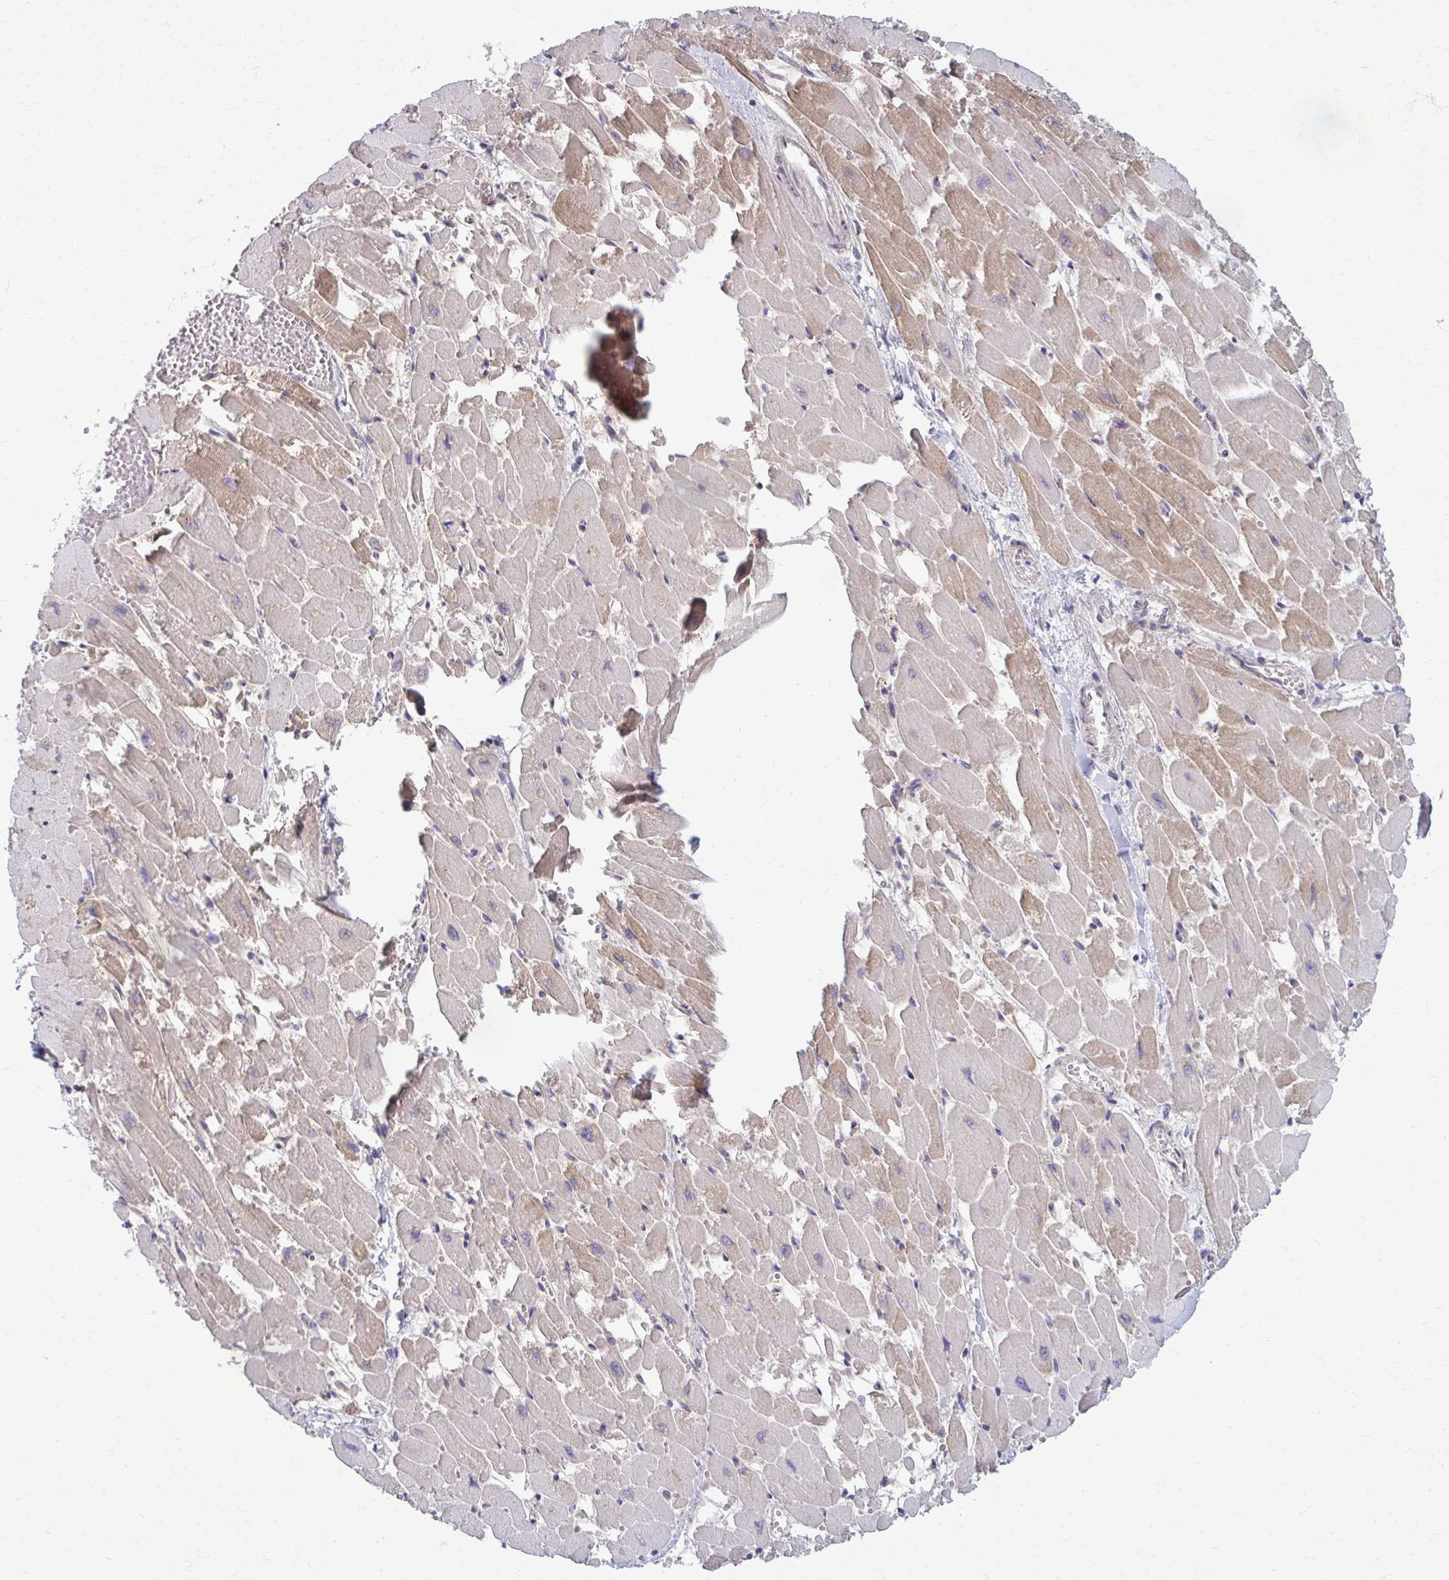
{"staining": {"intensity": "moderate", "quantity": "25%-75%", "location": "cytoplasmic/membranous"}, "tissue": "heart muscle", "cell_type": "Cardiomyocytes", "image_type": "normal", "snomed": [{"axis": "morphology", "description": "Normal tissue, NOS"}, {"axis": "topography", "description": "Heart"}], "caption": "DAB immunohistochemical staining of normal heart muscle exhibits moderate cytoplasmic/membranous protein staining in approximately 25%-75% of cardiomyocytes.", "gene": "MCRIP2", "patient": {"sex": "female", "age": 52}}